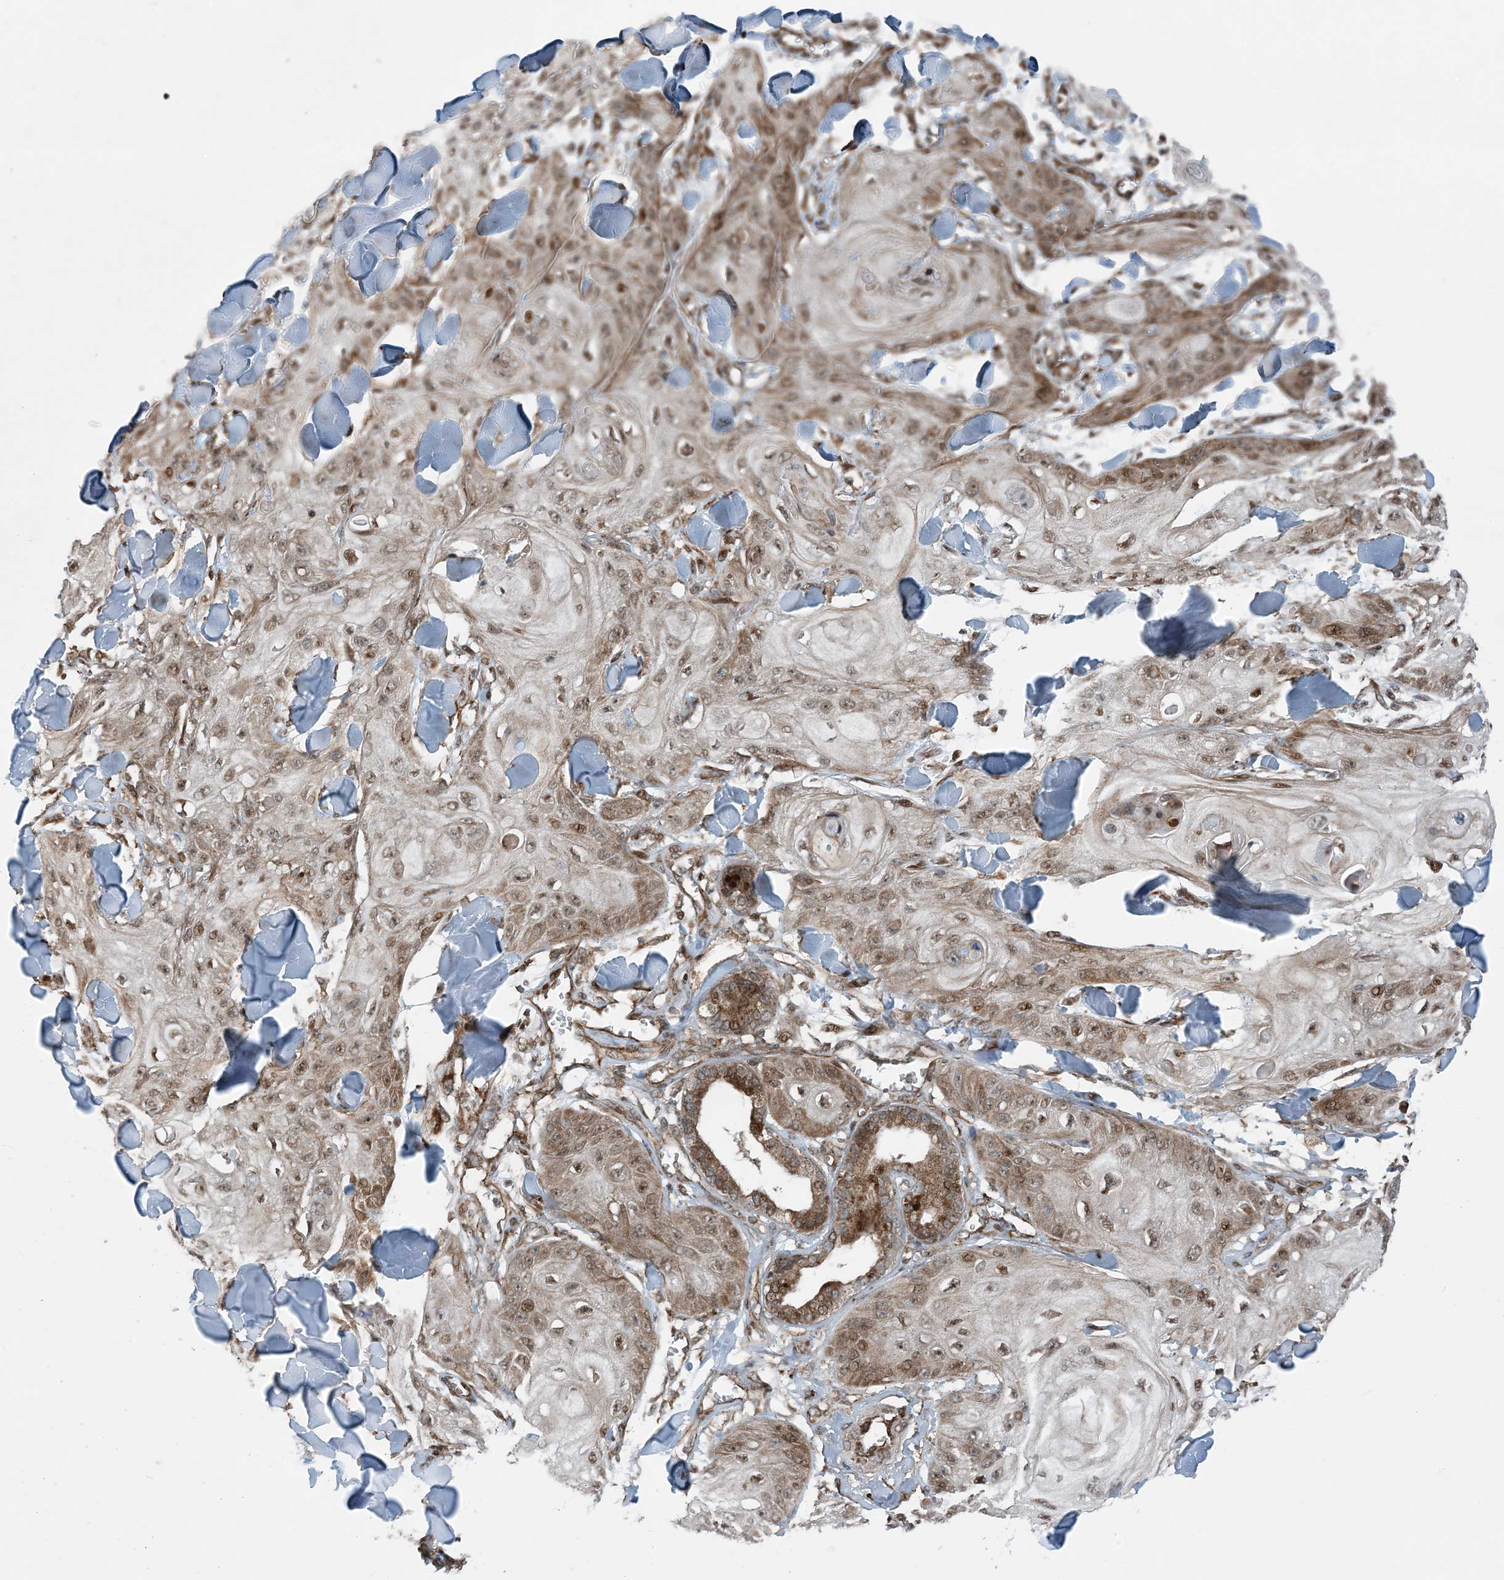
{"staining": {"intensity": "moderate", "quantity": ">75%", "location": "cytoplasmic/membranous,nuclear"}, "tissue": "skin cancer", "cell_type": "Tumor cells", "image_type": "cancer", "snomed": [{"axis": "morphology", "description": "Squamous cell carcinoma, NOS"}, {"axis": "topography", "description": "Skin"}], "caption": "Tumor cells exhibit medium levels of moderate cytoplasmic/membranous and nuclear staining in about >75% of cells in skin cancer. The staining is performed using DAB (3,3'-diaminobenzidine) brown chromogen to label protein expression. The nuclei are counter-stained blue using hematoxylin.", "gene": "EDEM2", "patient": {"sex": "male", "age": 74}}